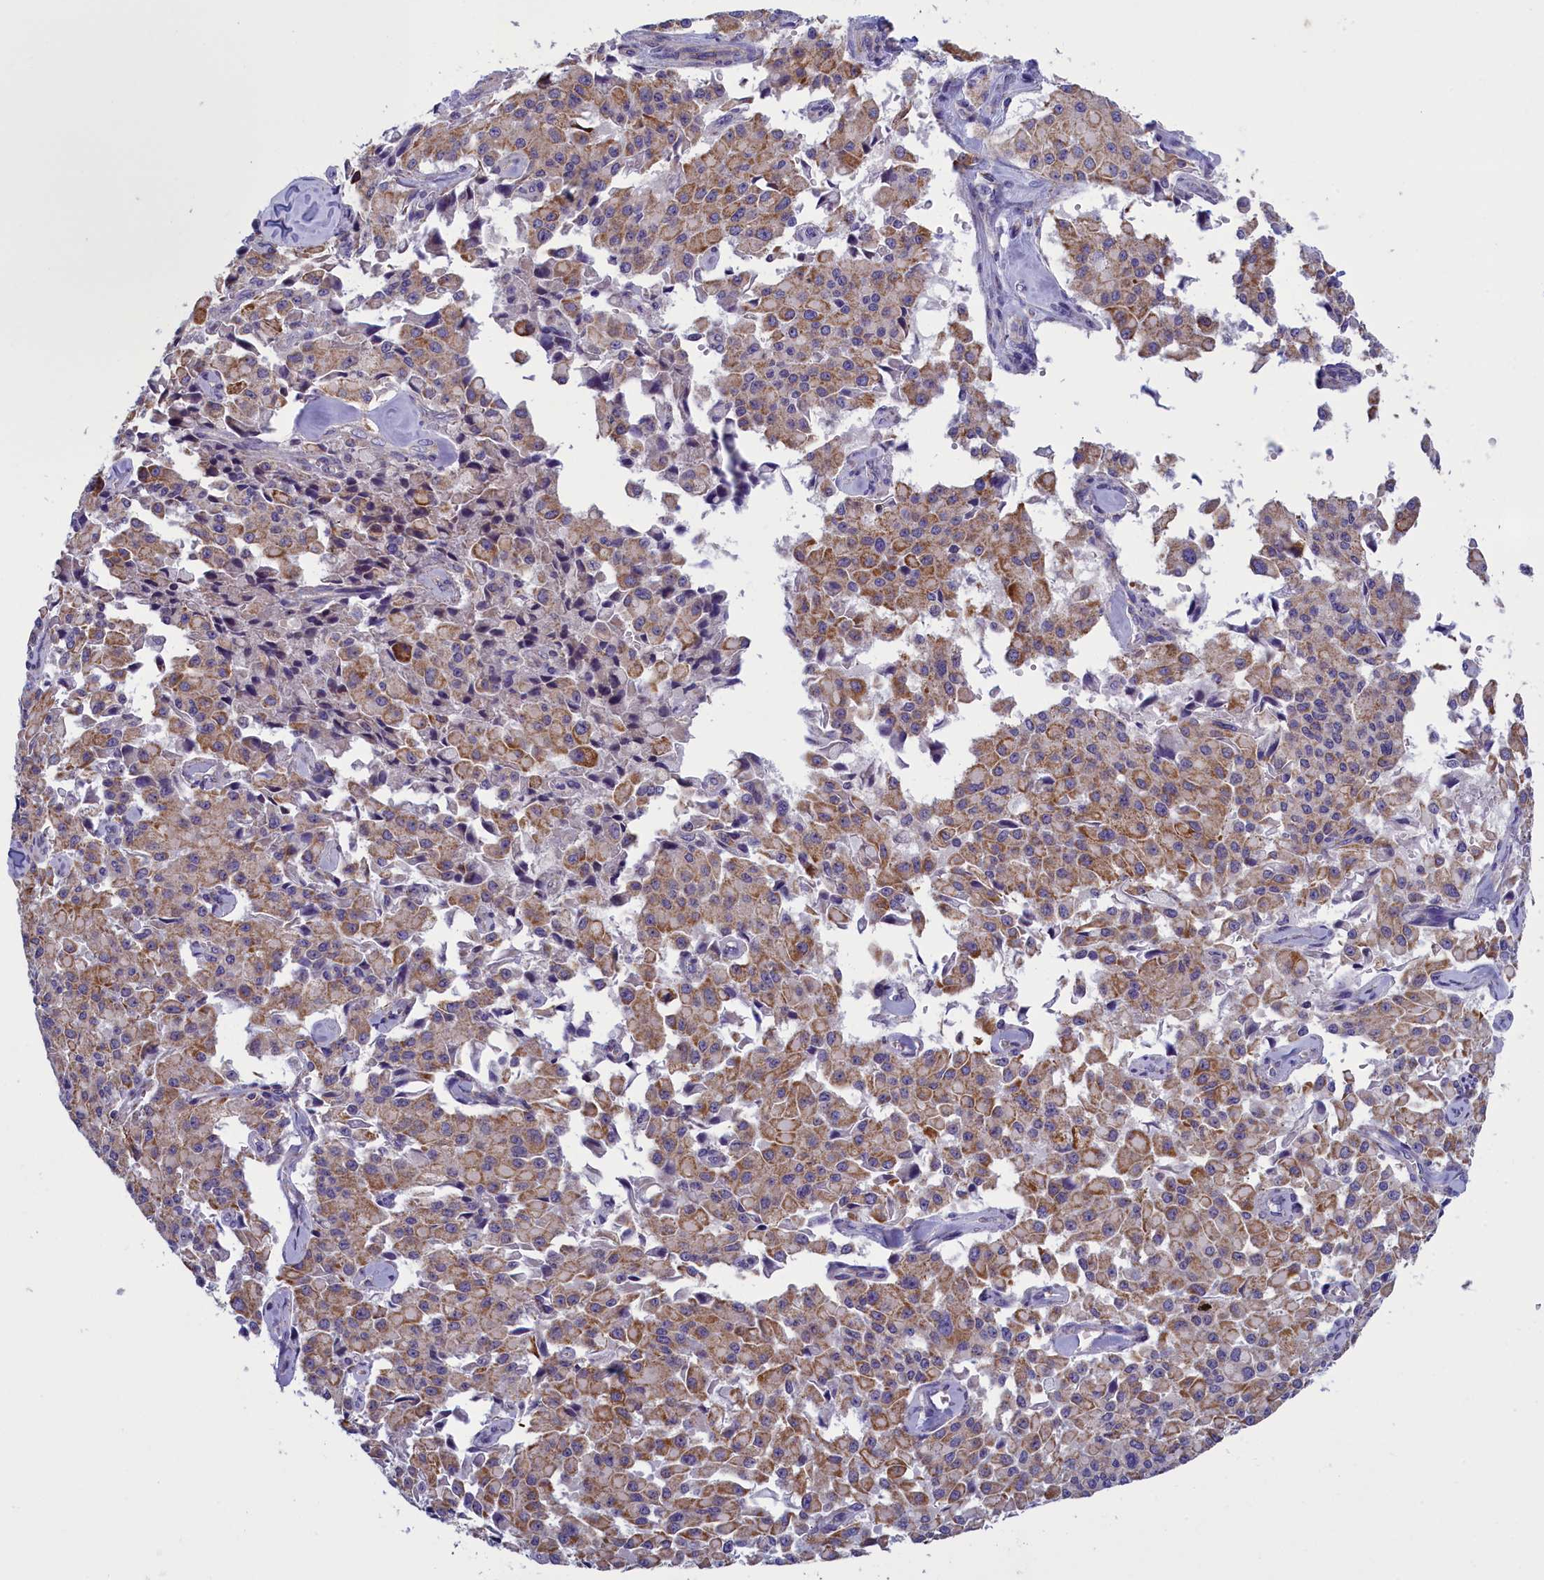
{"staining": {"intensity": "moderate", "quantity": "25%-75%", "location": "cytoplasmic/membranous"}, "tissue": "pancreatic cancer", "cell_type": "Tumor cells", "image_type": "cancer", "snomed": [{"axis": "morphology", "description": "Adenocarcinoma, NOS"}, {"axis": "topography", "description": "Pancreas"}], "caption": "This image reveals immunohistochemistry staining of human pancreatic adenocarcinoma, with medium moderate cytoplasmic/membranous staining in approximately 25%-75% of tumor cells.", "gene": "IFT122", "patient": {"sex": "male", "age": 65}}